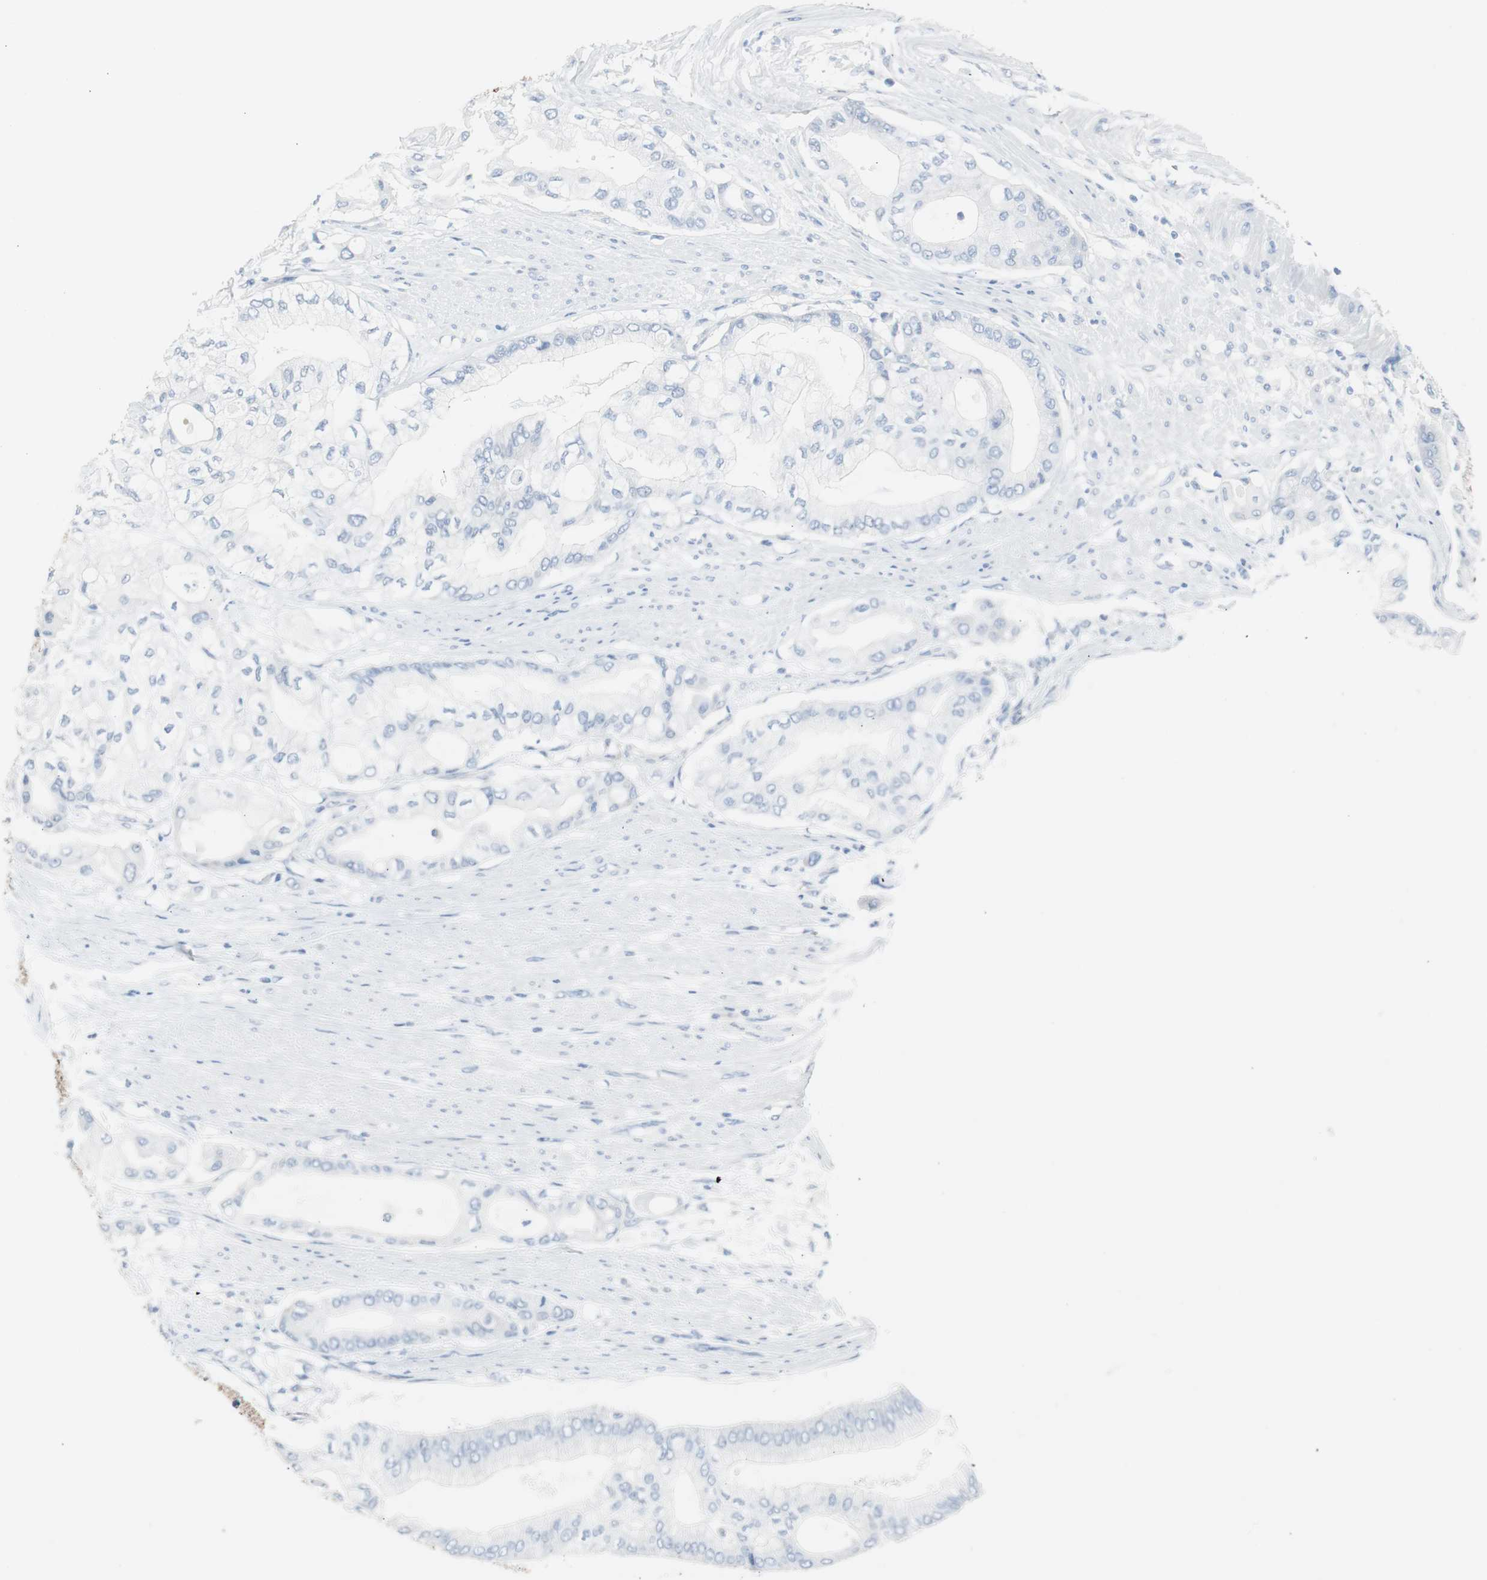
{"staining": {"intensity": "negative", "quantity": "none", "location": "none"}, "tissue": "pancreatic cancer", "cell_type": "Tumor cells", "image_type": "cancer", "snomed": [{"axis": "morphology", "description": "Adenocarcinoma, NOS"}, {"axis": "morphology", "description": "Adenocarcinoma, metastatic, NOS"}, {"axis": "topography", "description": "Lymph node"}, {"axis": "topography", "description": "Pancreas"}, {"axis": "topography", "description": "Duodenum"}], "caption": "Pancreatic cancer (adenocarcinoma) was stained to show a protein in brown. There is no significant staining in tumor cells.", "gene": "S100A7", "patient": {"sex": "female", "age": 64}}